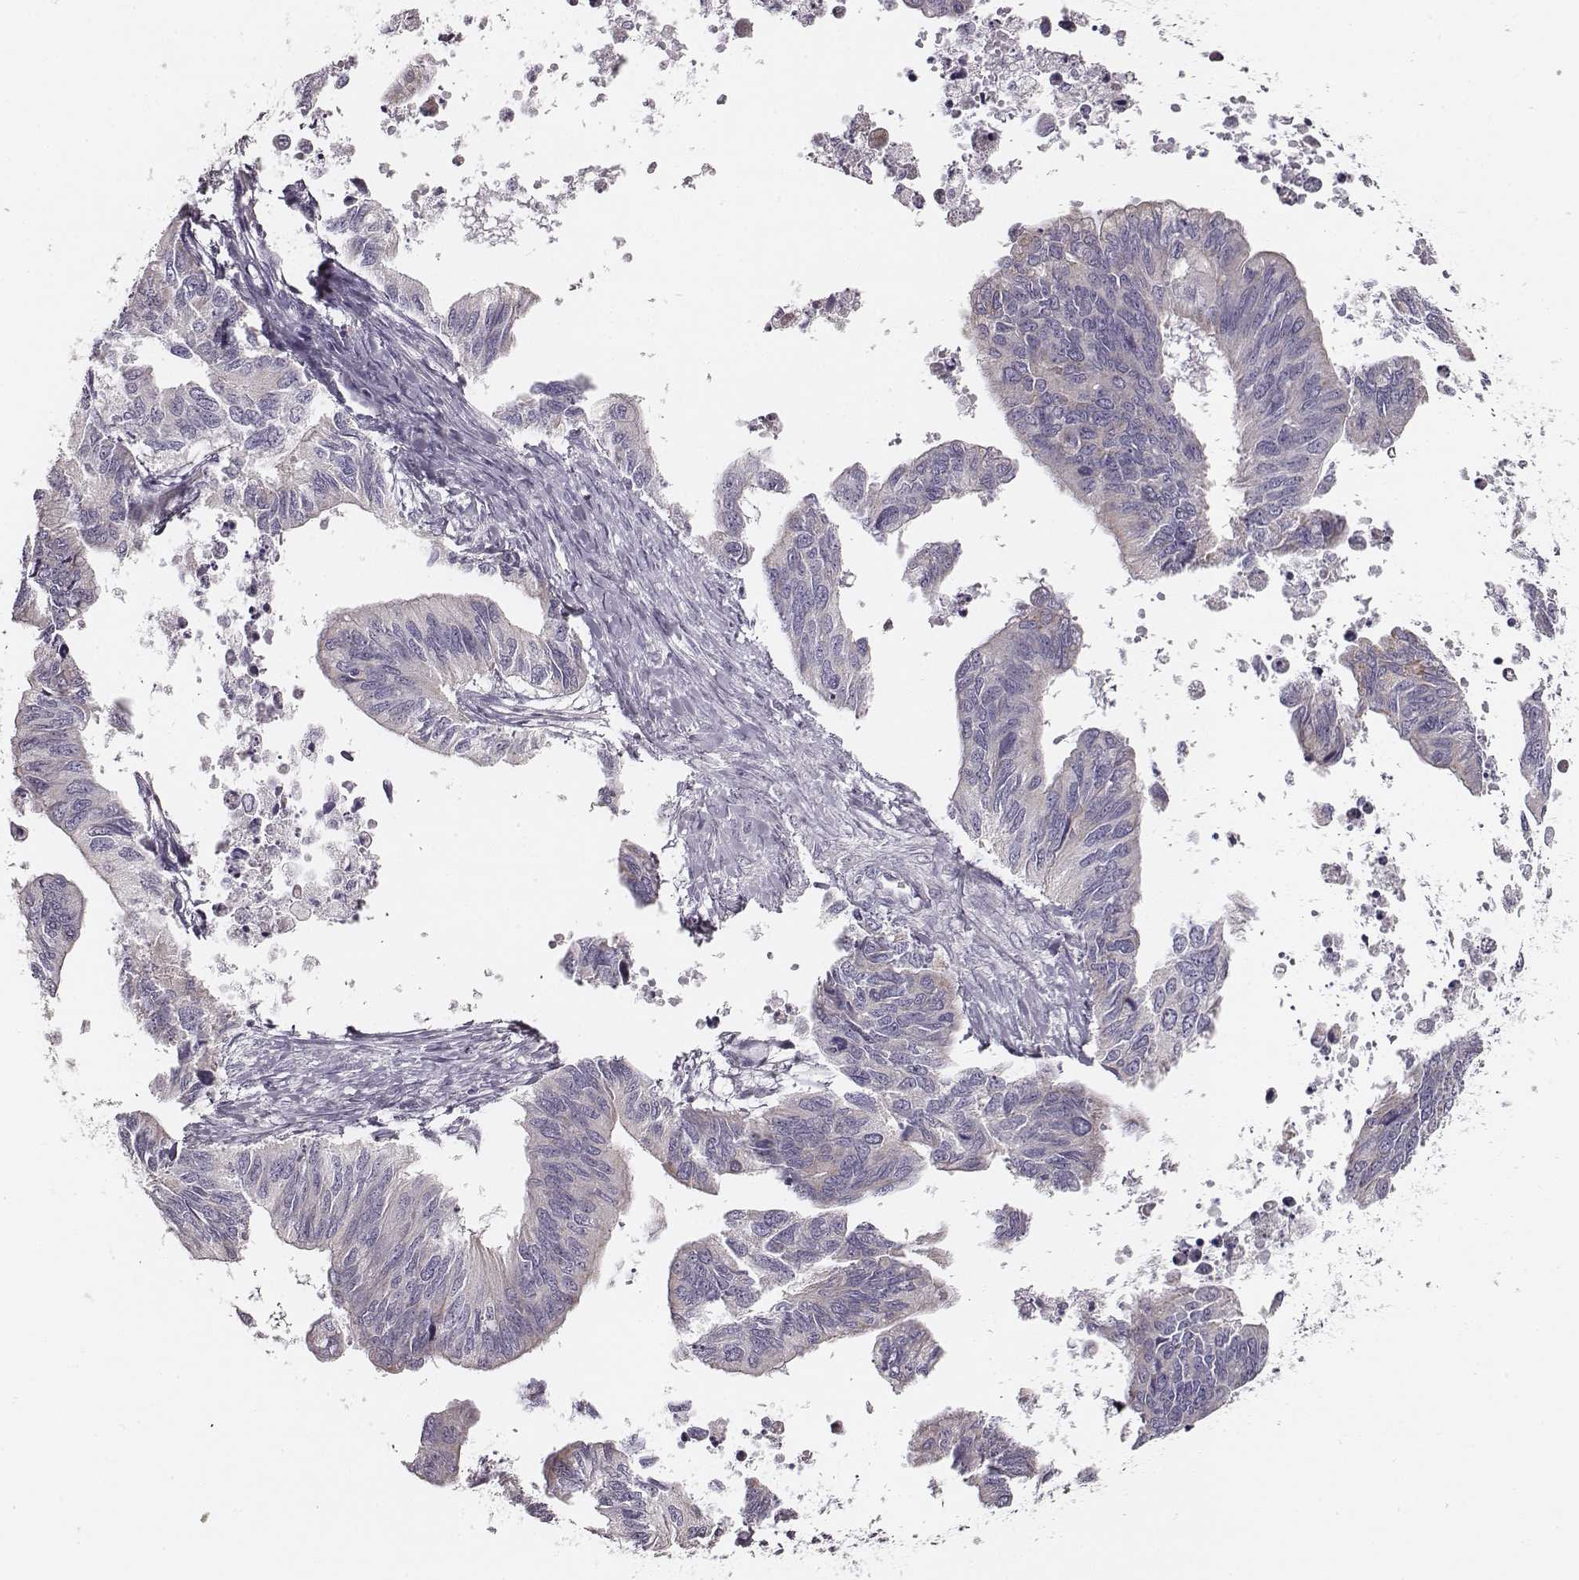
{"staining": {"intensity": "negative", "quantity": "none", "location": "none"}, "tissue": "ovarian cancer", "cell_type": "Tumor cells", "image_type": "cancer", "snomed": [{"axis": "morphology", "description": "Cystadenocarcinoma, mucinous, NOS"}, {"axis": "topography", "description": "Ovary"}], "caption": "Immunohistochemistry photomicrograph of human ovarian cancer (mucinous cystadenocarcinoma) stained for a protein (brown), which displays no staining in tumor cells.", "gene": "UBL4B", "patient": {"sex": "female", "age": 76}}